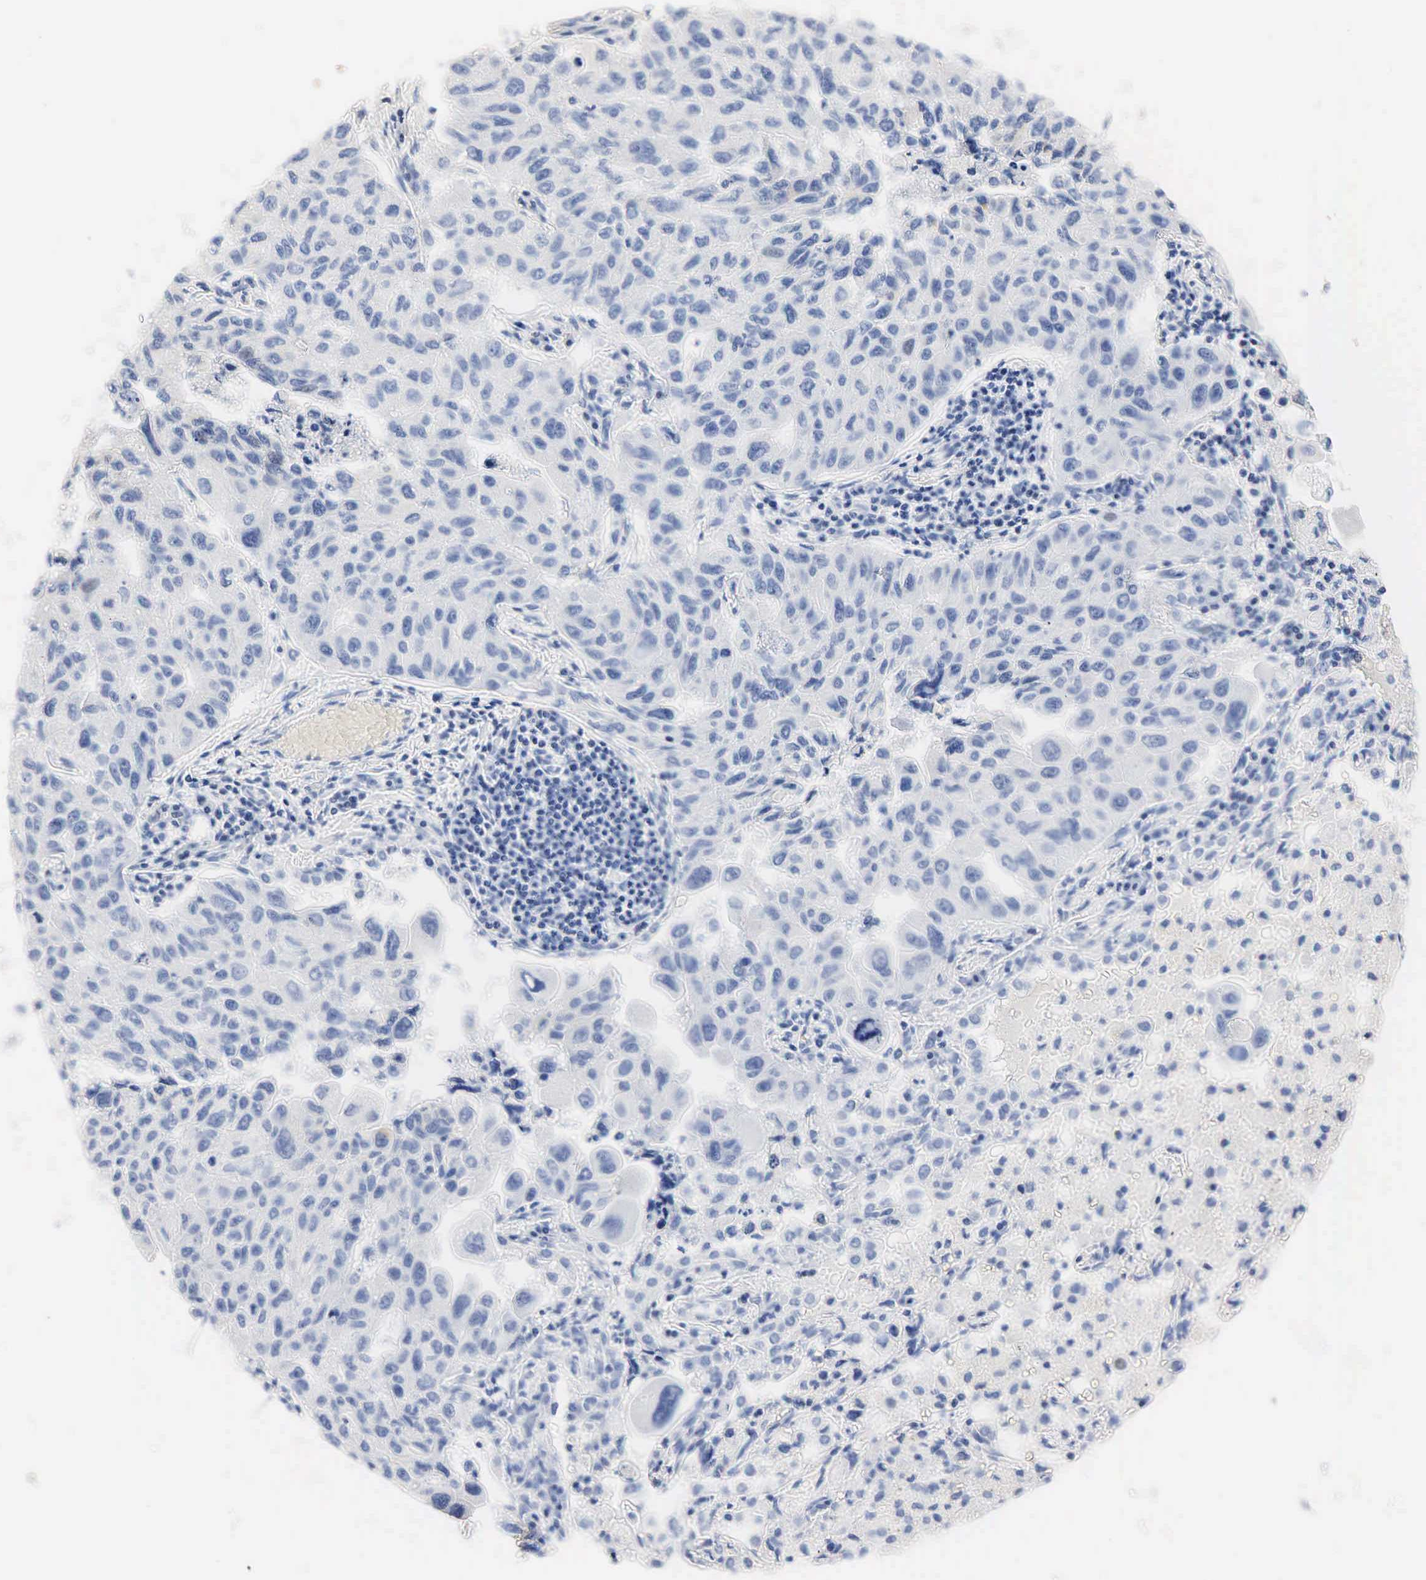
{"staining": {"intensity": "negative", "quantity": "none", "location": "none"}, "tissue": "lung cancer", "cell_type": "Tumor cells", "image_type": "cancer", "snomed": [{"axis": "morphology", "description": "Adenocarcinoma, NOS"}, {"axis": "topography", "description": "Lung"}], "caption": "DAB (3,3'-diaminobenzidine) immunohistochemical staining of lung adenocarcinoma shows no significant staining in tumor cells.", "gene": "SST", "patient": {"sex": "male", "age": 64}}